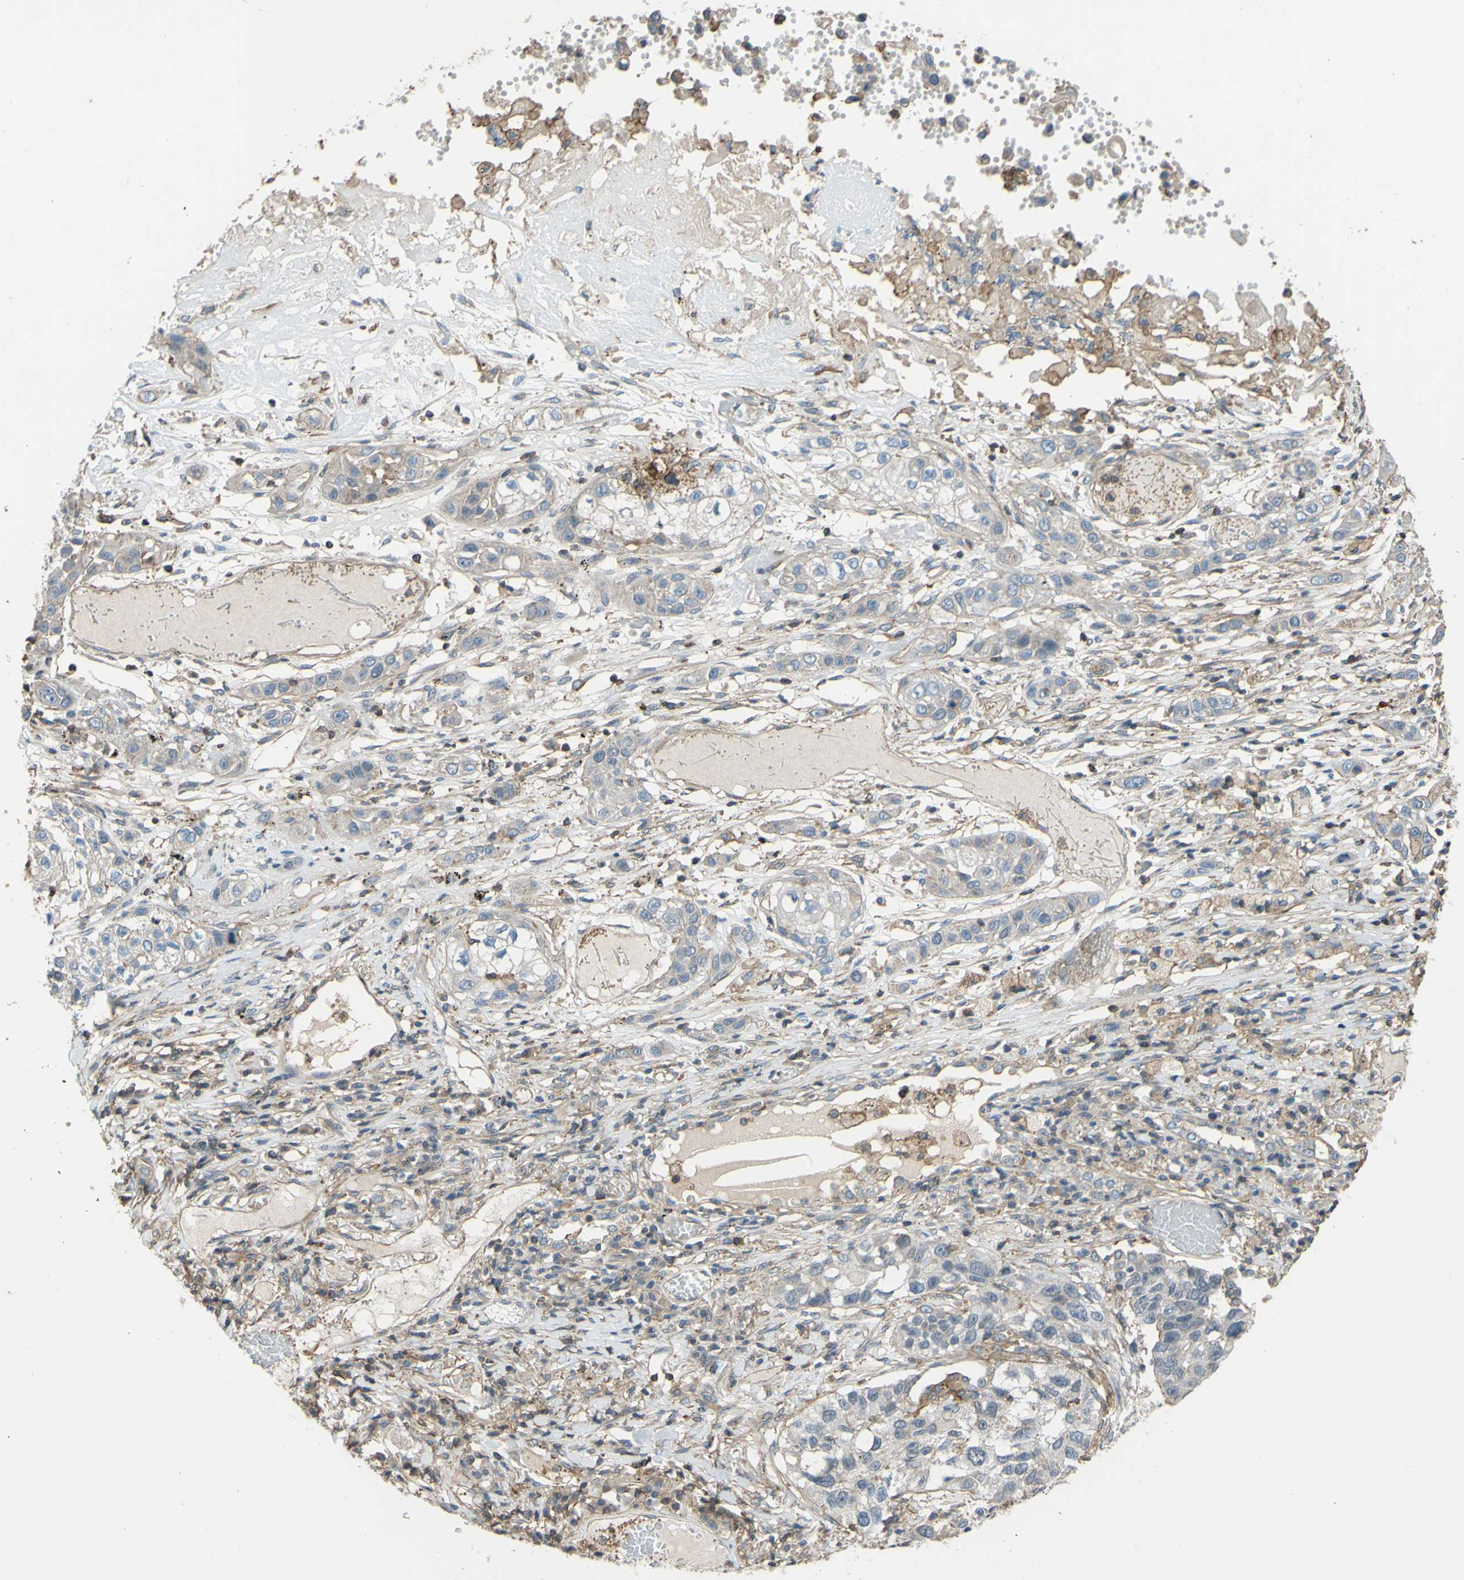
{"staining": {"intensity": "negative", "quantity": "none", "location": "none"}, "tissue": "lung cancer", "cell_type": "Tumor cells", "image_type": "cancer", "snomed": [{"axis": "morphology", "description": "Squamous cell carcinoma, NOS"}, {"axis": "topography", "description": "Lung"}], "caption": "The micrograph displays no significant positivity in tumor cells of lung cancer (squamous cell carcinoma).", "gene": "ADD3", "patient": {"sex": "male", "age": 71}}